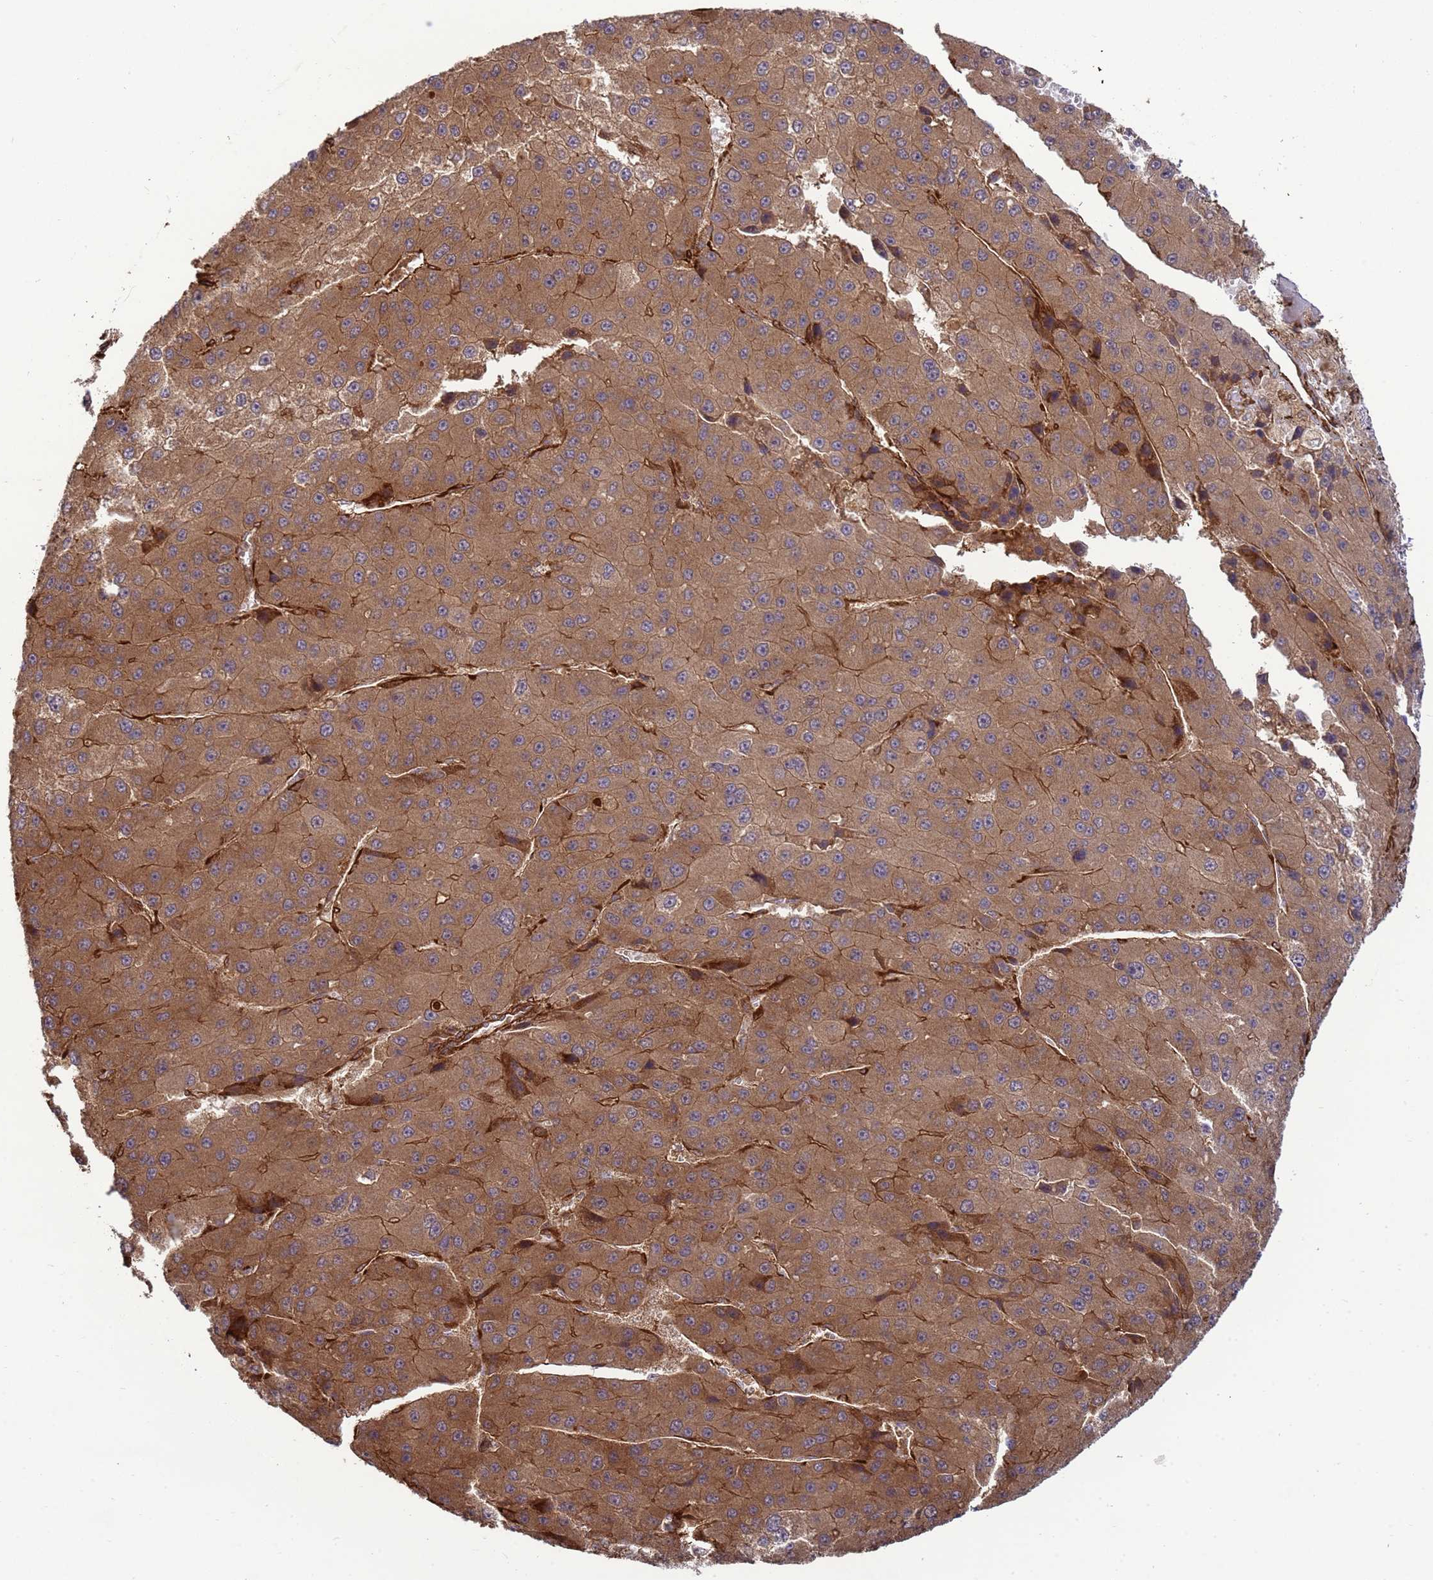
{"staining": {"intensity": "moderate", "quantity": "25%-75%", "location": "cytoplasmic/membranous"}, "tissue": "liver cancer", "cell_type": "Tumor cells", "image_type": "cancer", "snomed": [{"axis": "morphology", "description": "Carcinoma, Hepatocellular, NOS"}, {"axis": "topography", "description": "Liver"}], "caption": "A medium amount of moderate cytoplasmic/membranous staining is appreciated in about 25%-75% of tumor cells in hepatocellular carcinoma (liver) tissue.", "gene": "CNOT1", "patient": {"sex": "female", "age": 73}}